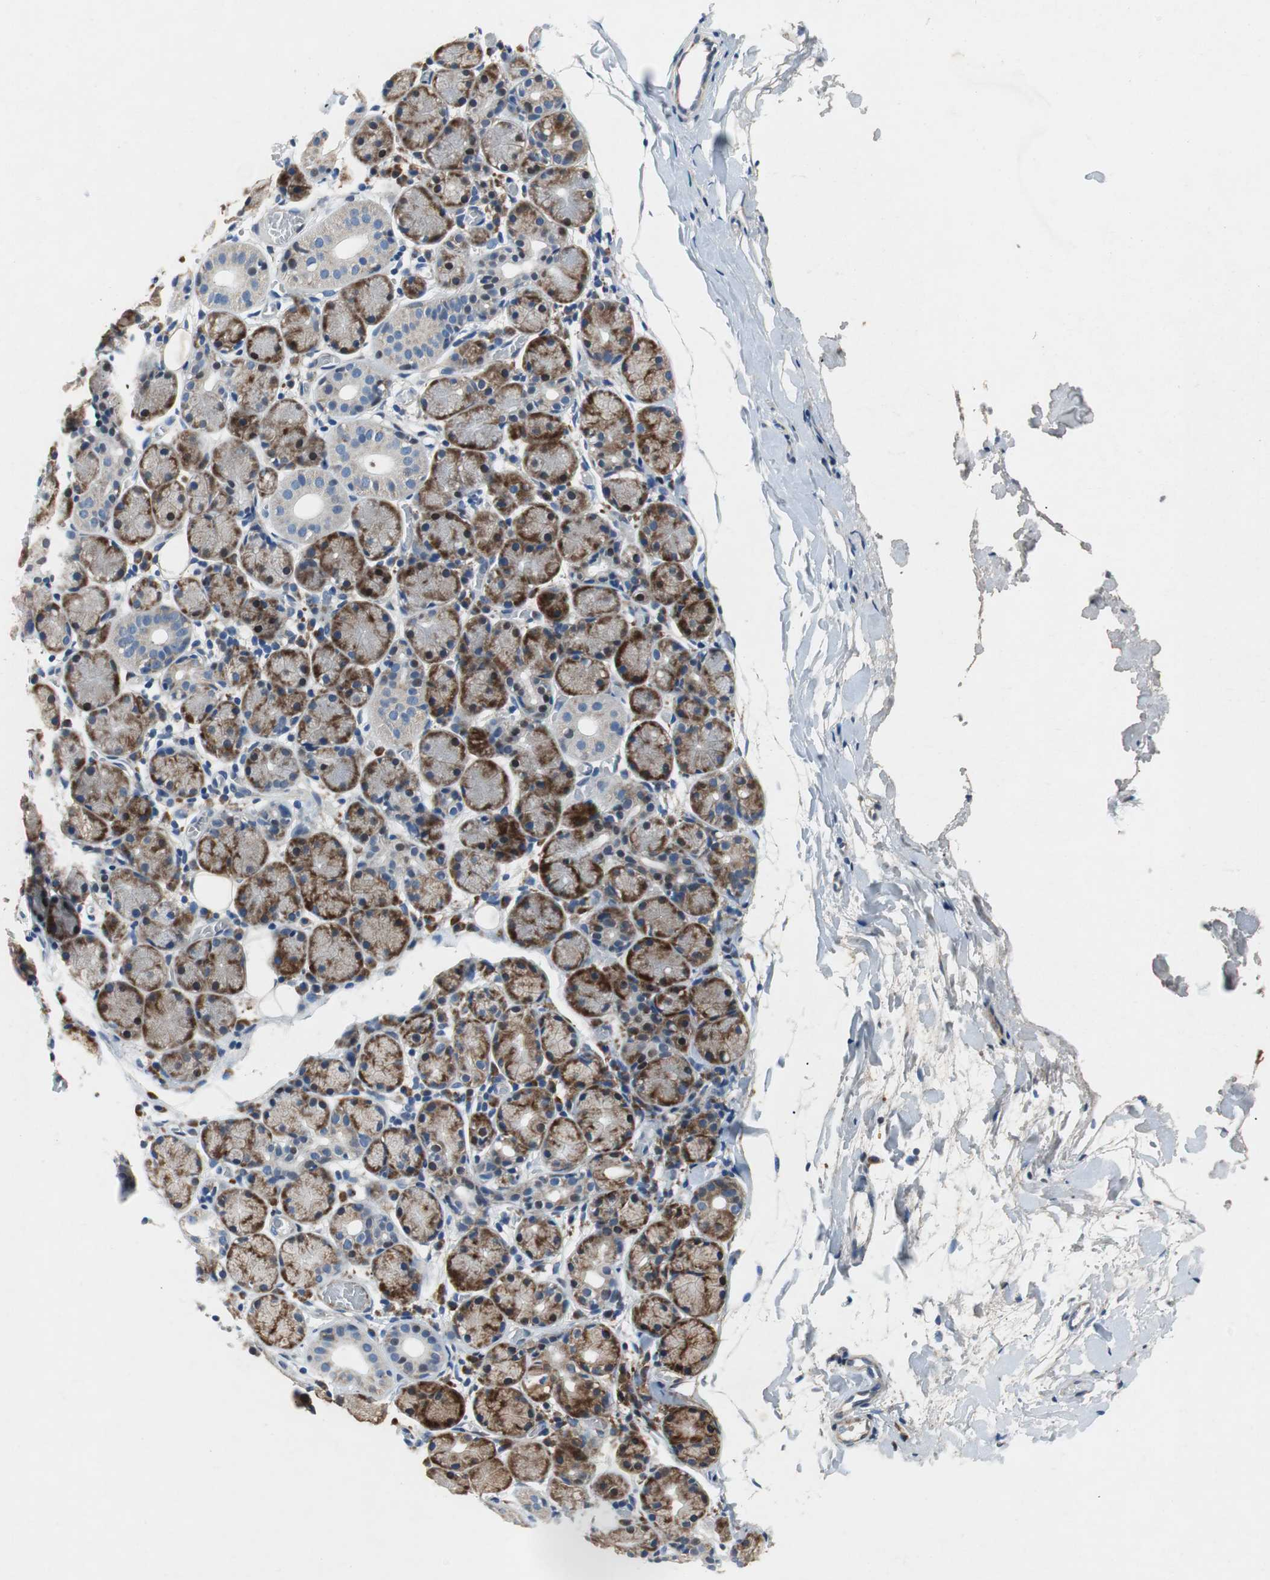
{"staining": {"intensity": "strong", "quantity": ">75%", "location": "cytoplasmic/membranous"}, "tissue": "salivary gland", "cell_type": "Glandular cells", "image_type": "normal", "snomed": [{"axis": "morphology", "description": "Normal tissue, NOS"}, {"axis": "topography", "description": "Salivary gland"}], "caption": "A brown stain highlights strong cytoplasmic/membranous positivity of a protein in glandular cells of benign human salivary gland.", "gene": "RPL35", "patient": {"sex": "female", "age": 24}}